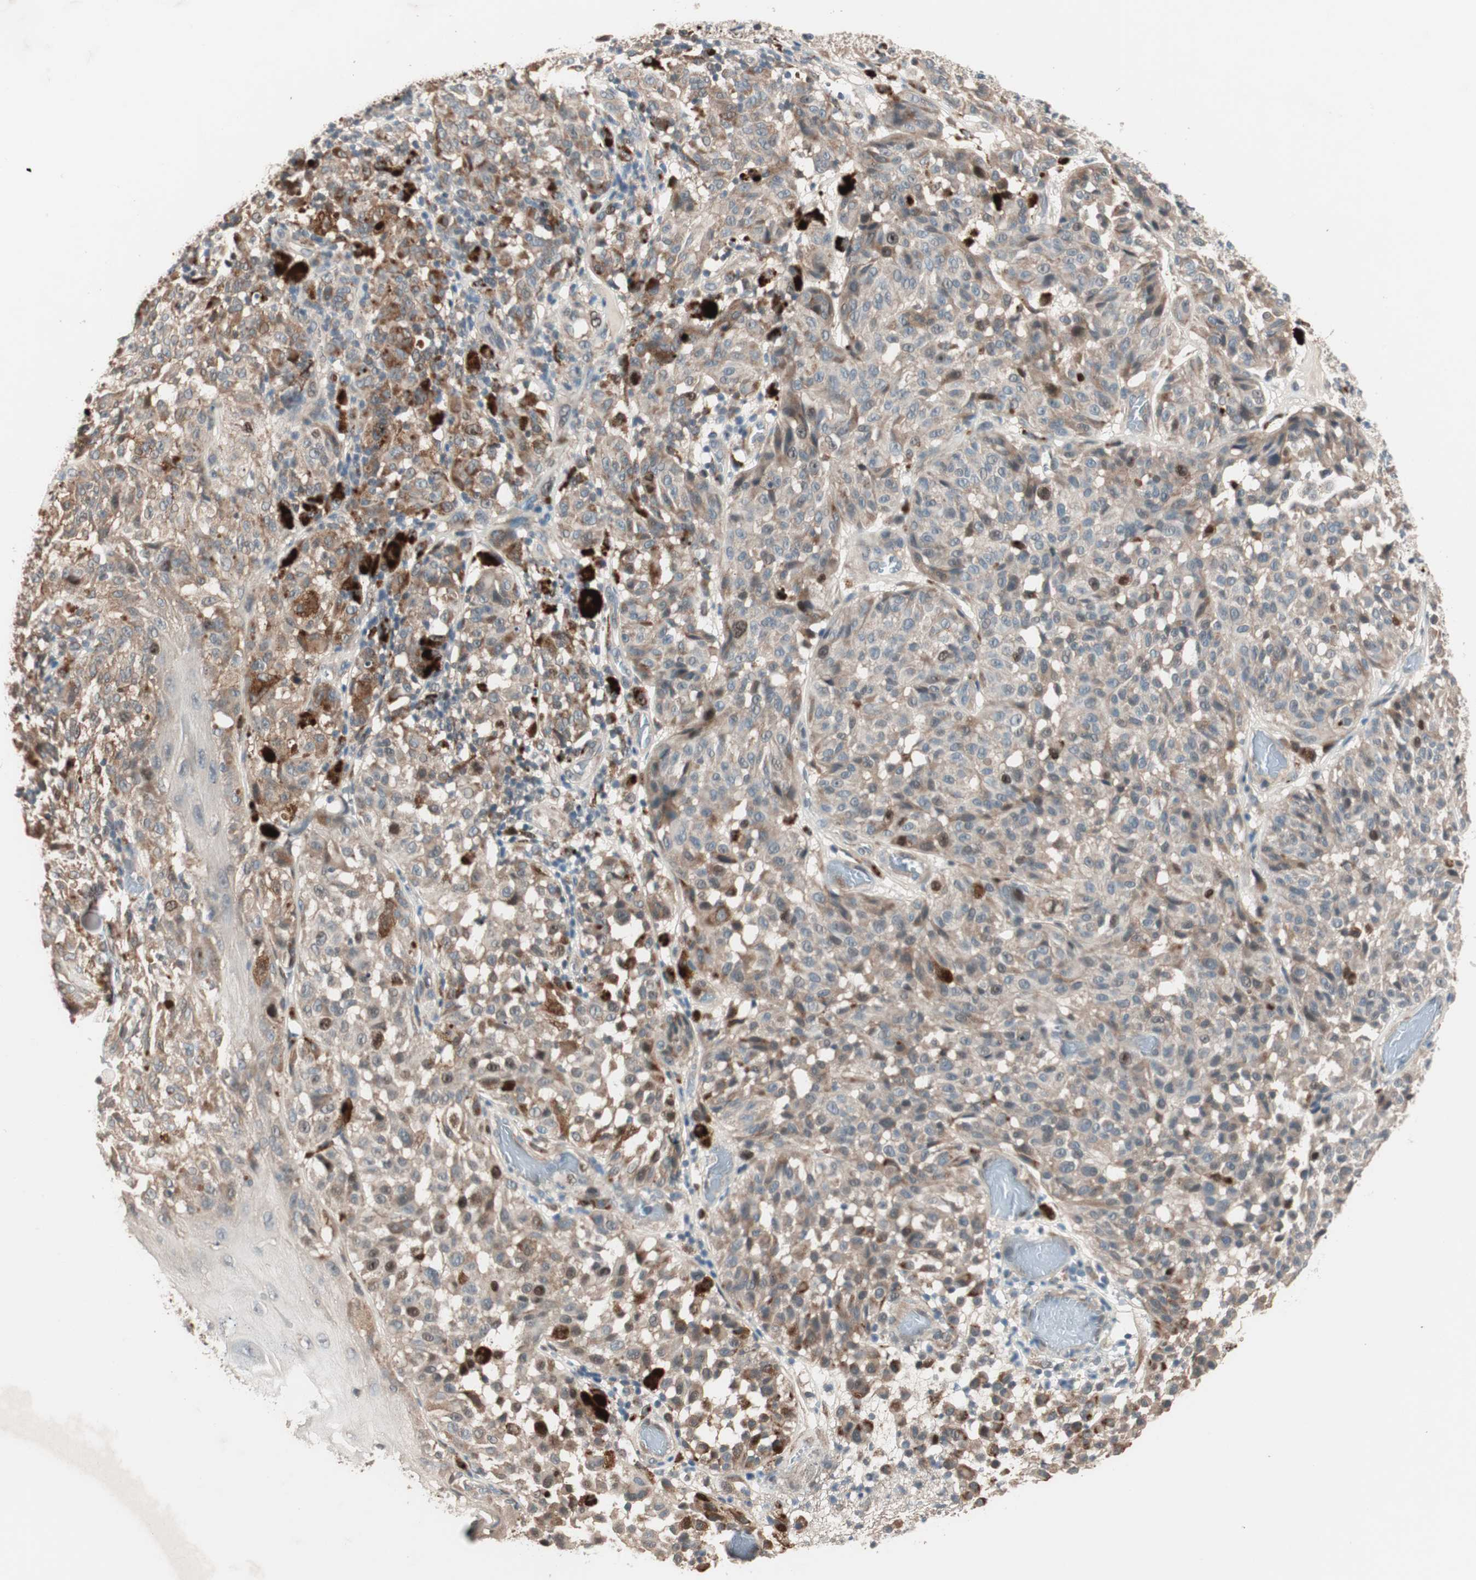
{"staining": {"intensity": "moderate", "quantity": ">75%", "location": "cytoplasmic/membranous"}, "tissue": "melanoma", "cell_type": "Tumor cells", "image_type": "cancer", "snomed": [{"axis": "morphology", "description": "Malignant melanoma, NOS"}, {"axis": "topography", "description": "Skin"}], "caption": "Immunohistochemical staining of malignant melanoma shows medium levels of moderate cytoplasmic/membranous protein staining in approximately >75% of tumor cells.", "gene": "NFRKB", "patient": {"sex": "female", "age": 46}}